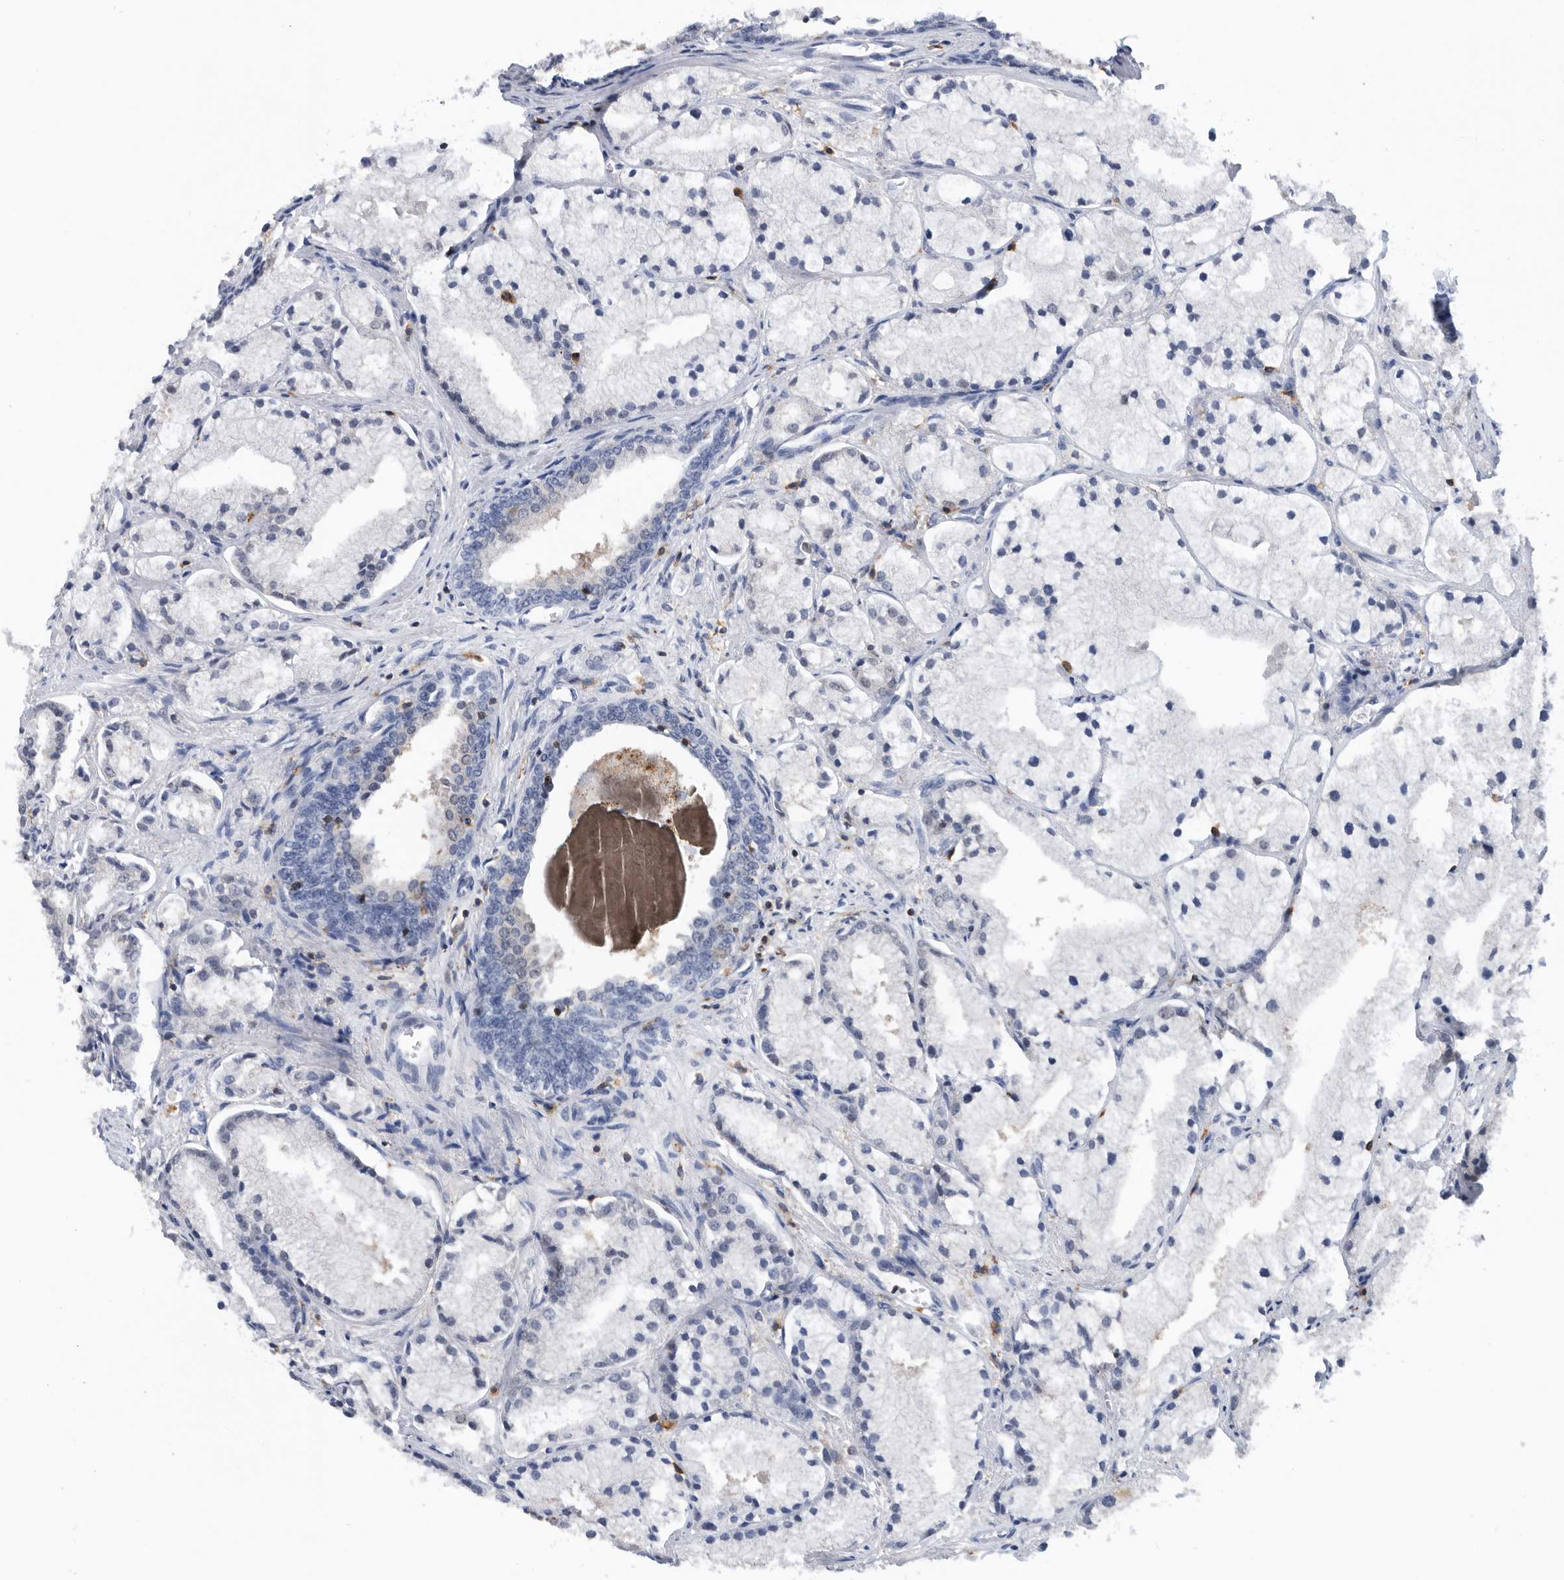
{"staining": {"intensity": "negative", "quantity": "none", "location": "none"}, "tissue": "prostate cancer", "cell_type": "Tumor cells", "image_type": "cancer", "snomed": [{"axis": "morphology", "description": "Adenocarcinoma, High grade"}, {"axis": "topography", "description": "Prostate"}], "caption": "Tumor cells show no significant positivity in prostate cancer.", "gene": "ZNF260", "patient": {"sex": "male", "age": 50}}